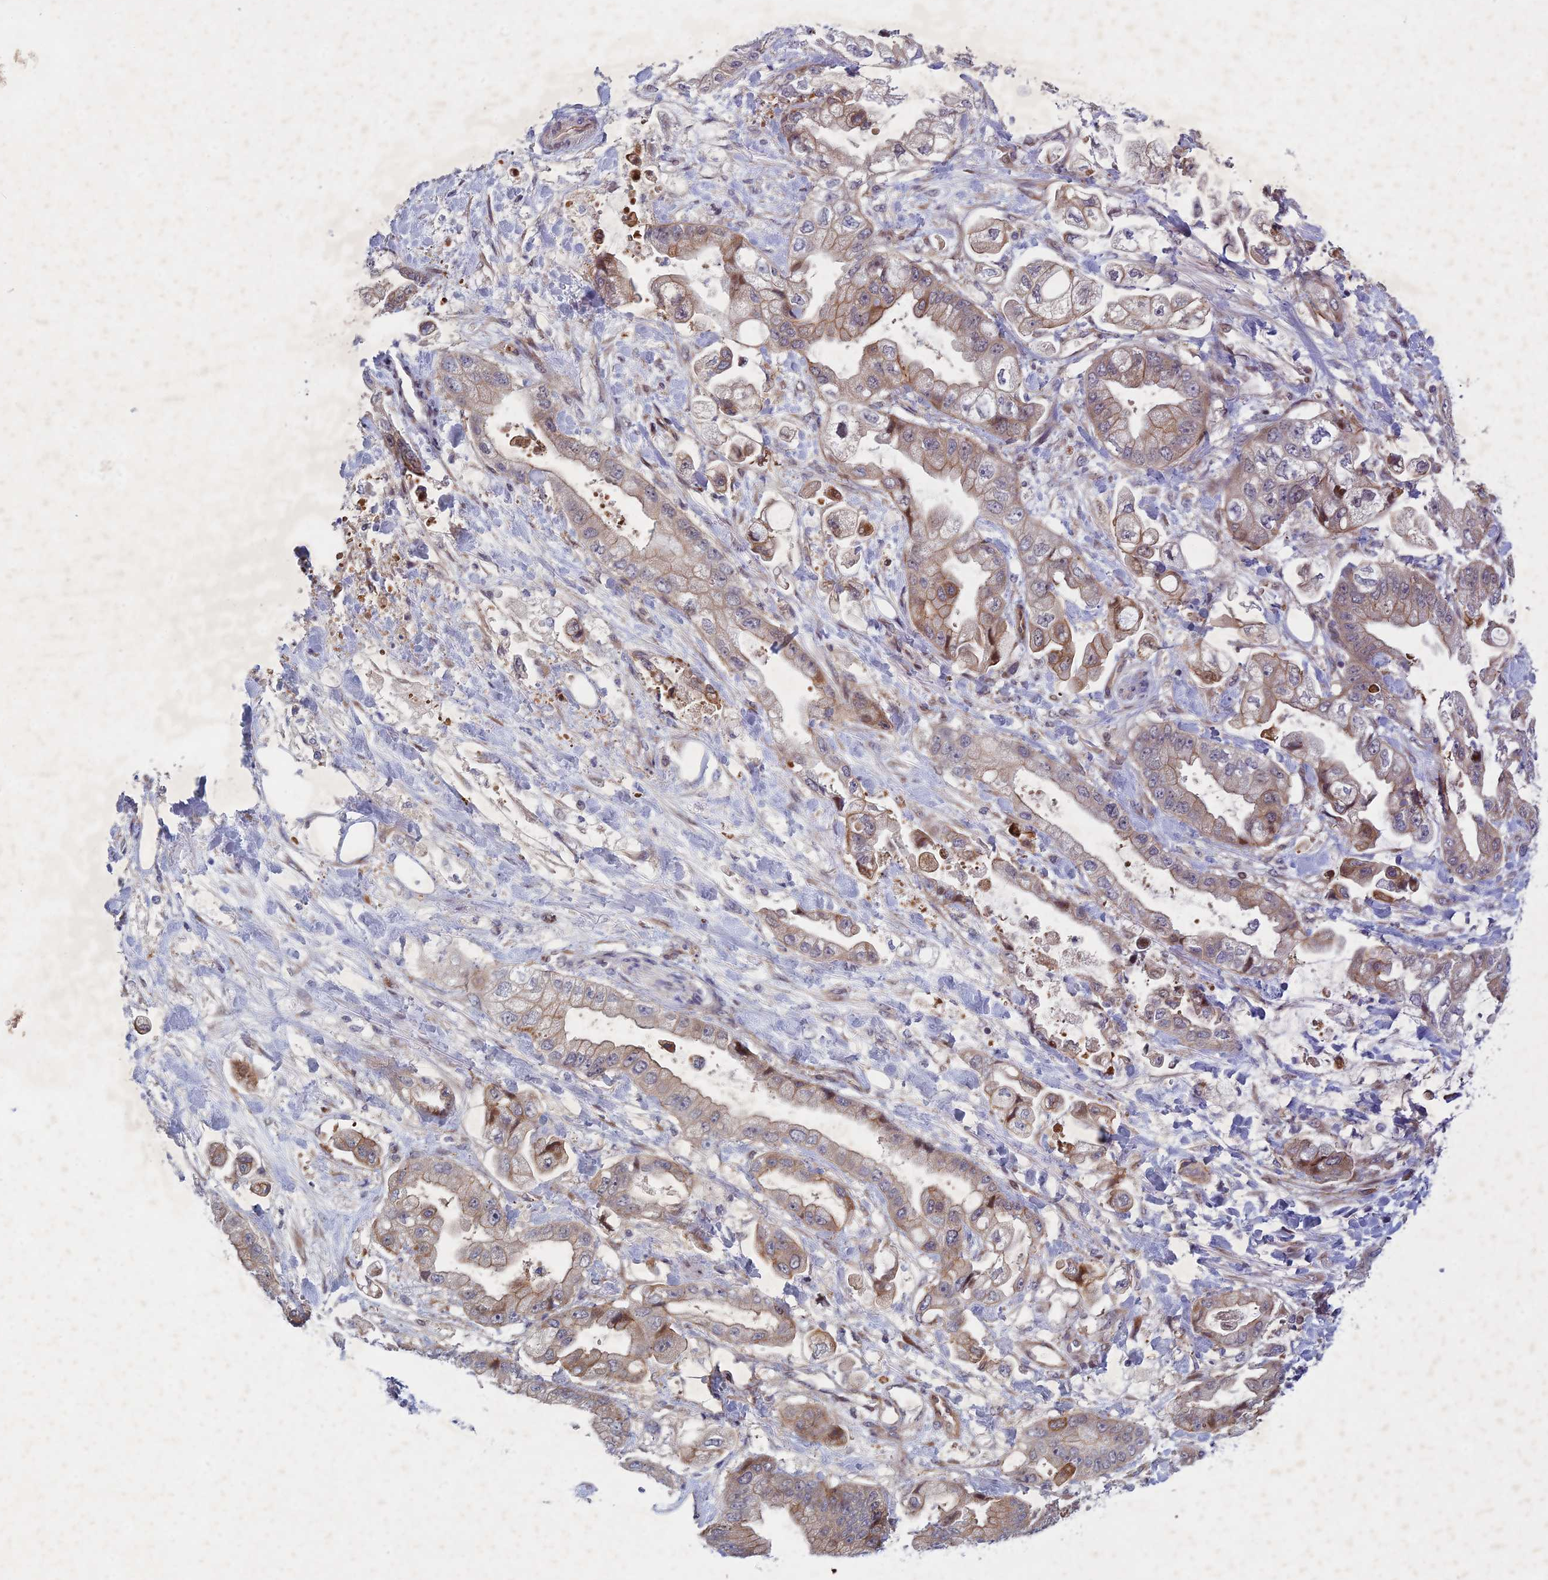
{"staining": {"intensity": "moderate", "quantity": "<25%", "location": "cytoplasmic/membranous"}, "tissue": "stomach cancer", "cell_type": "Tumor cells", "image_type": "cancer", "snomed": [{"axis": "morphology", "description": "Adenocarcinoma, NOS"}, {"axis": "topography", "description": "Stomach"}], "caption": "Immunohistochemical staining of human adenocarcinoma (stomach) shows low levels of moderate cytoplasmic/membranous protein positivity in approximately <25% of tumor cells. (IHC, brightfield microscopy, high magnification).", "gene": "PTHLH", "patient": {"sex": "male", "age": 62}}